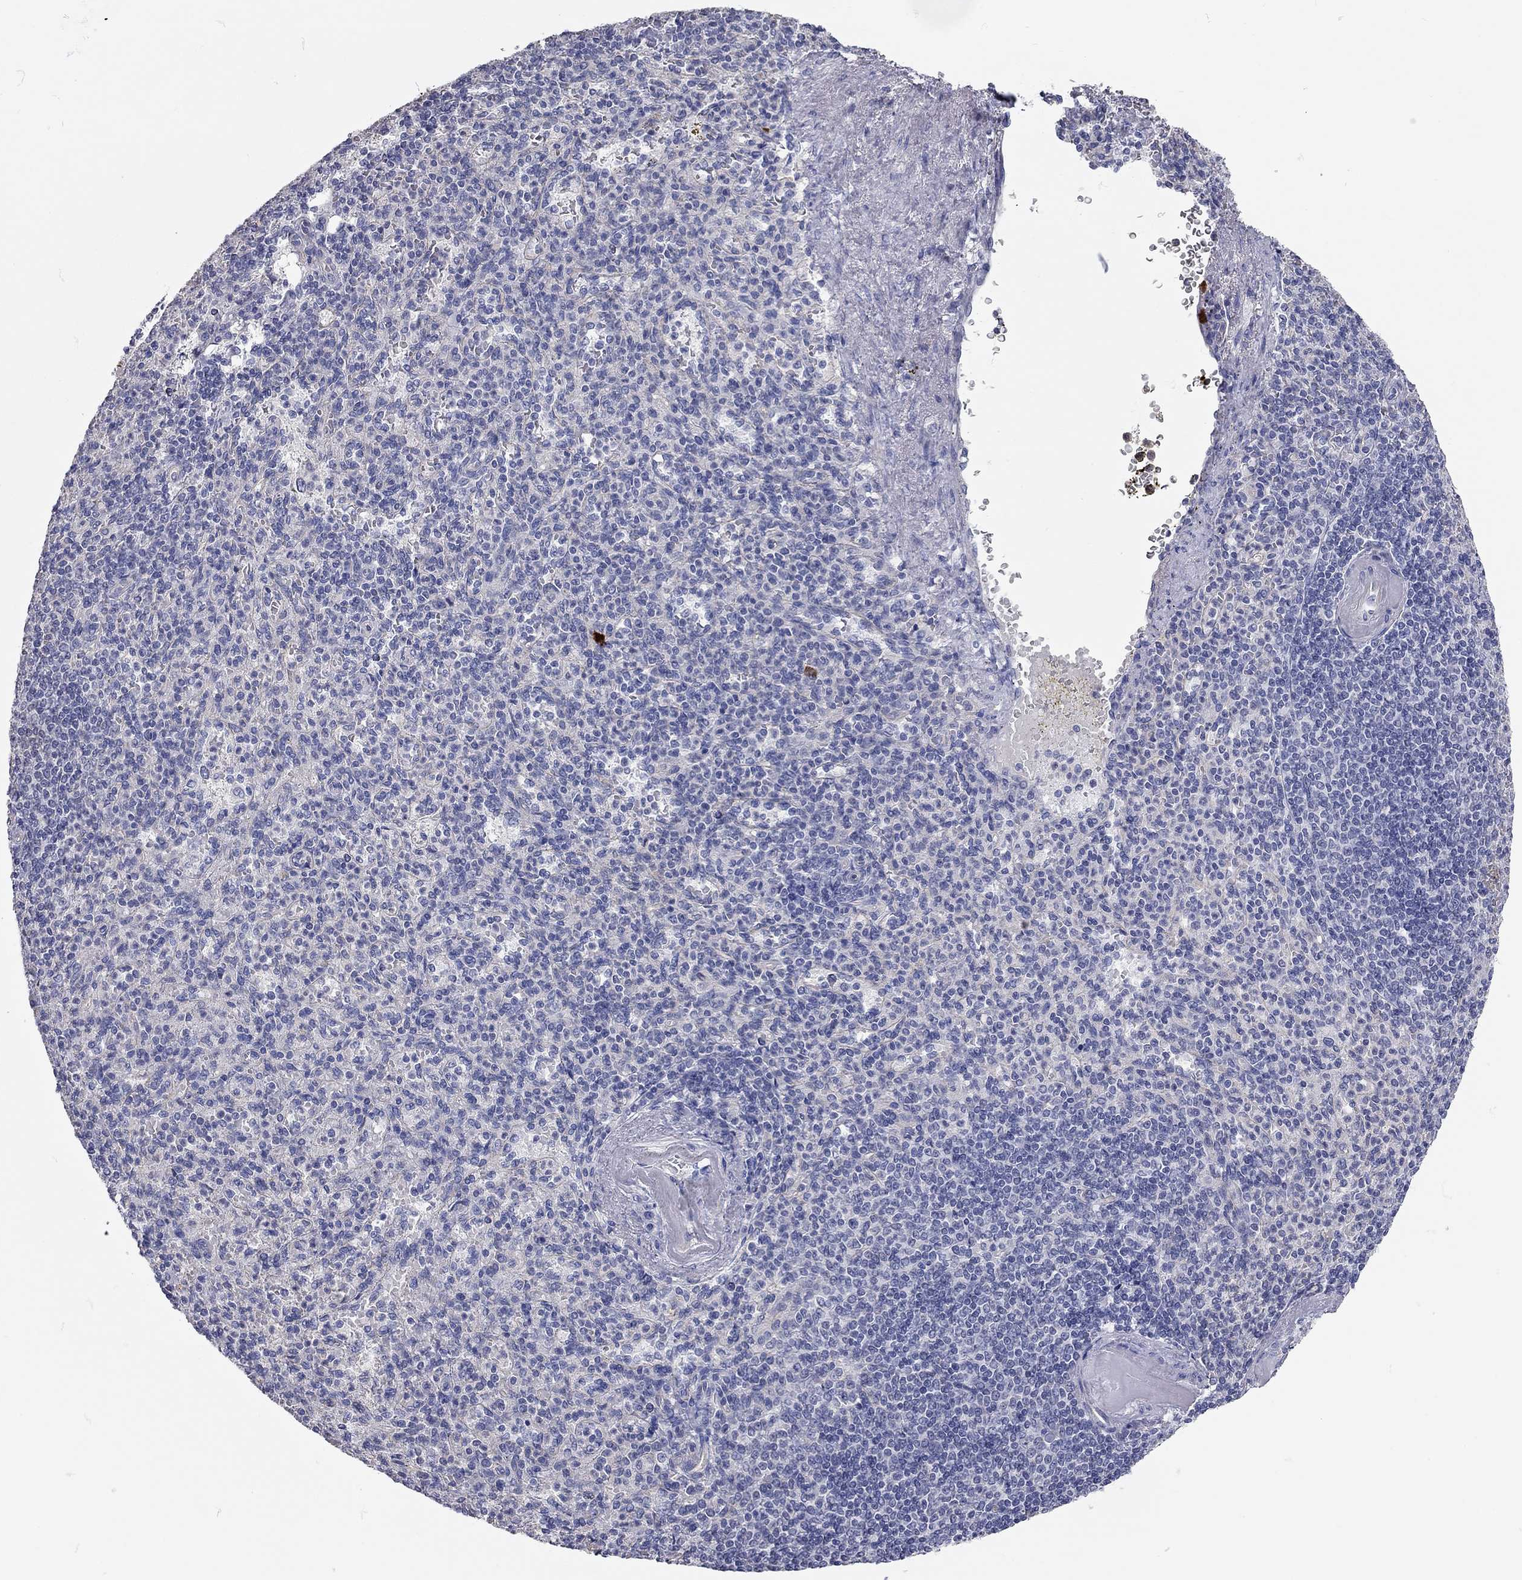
{"staining": {"intensity": "negative", "quantity": "none", "location": "none"}, "tissue": "spleen", "cell_type": "Cells in red pulp", "image_type": "normal", "snomed": [{"axis": "morphology", "description": "Normal tissue, NOS"}, {"axis": "topography", "description": "Spleen"}], "caption": "A histopathology image of spleen stained for a protein reveals no brown staining in cells in red pulp.", "gene": "C10orf90", "patient": {"sex": "female", "age": 74}}